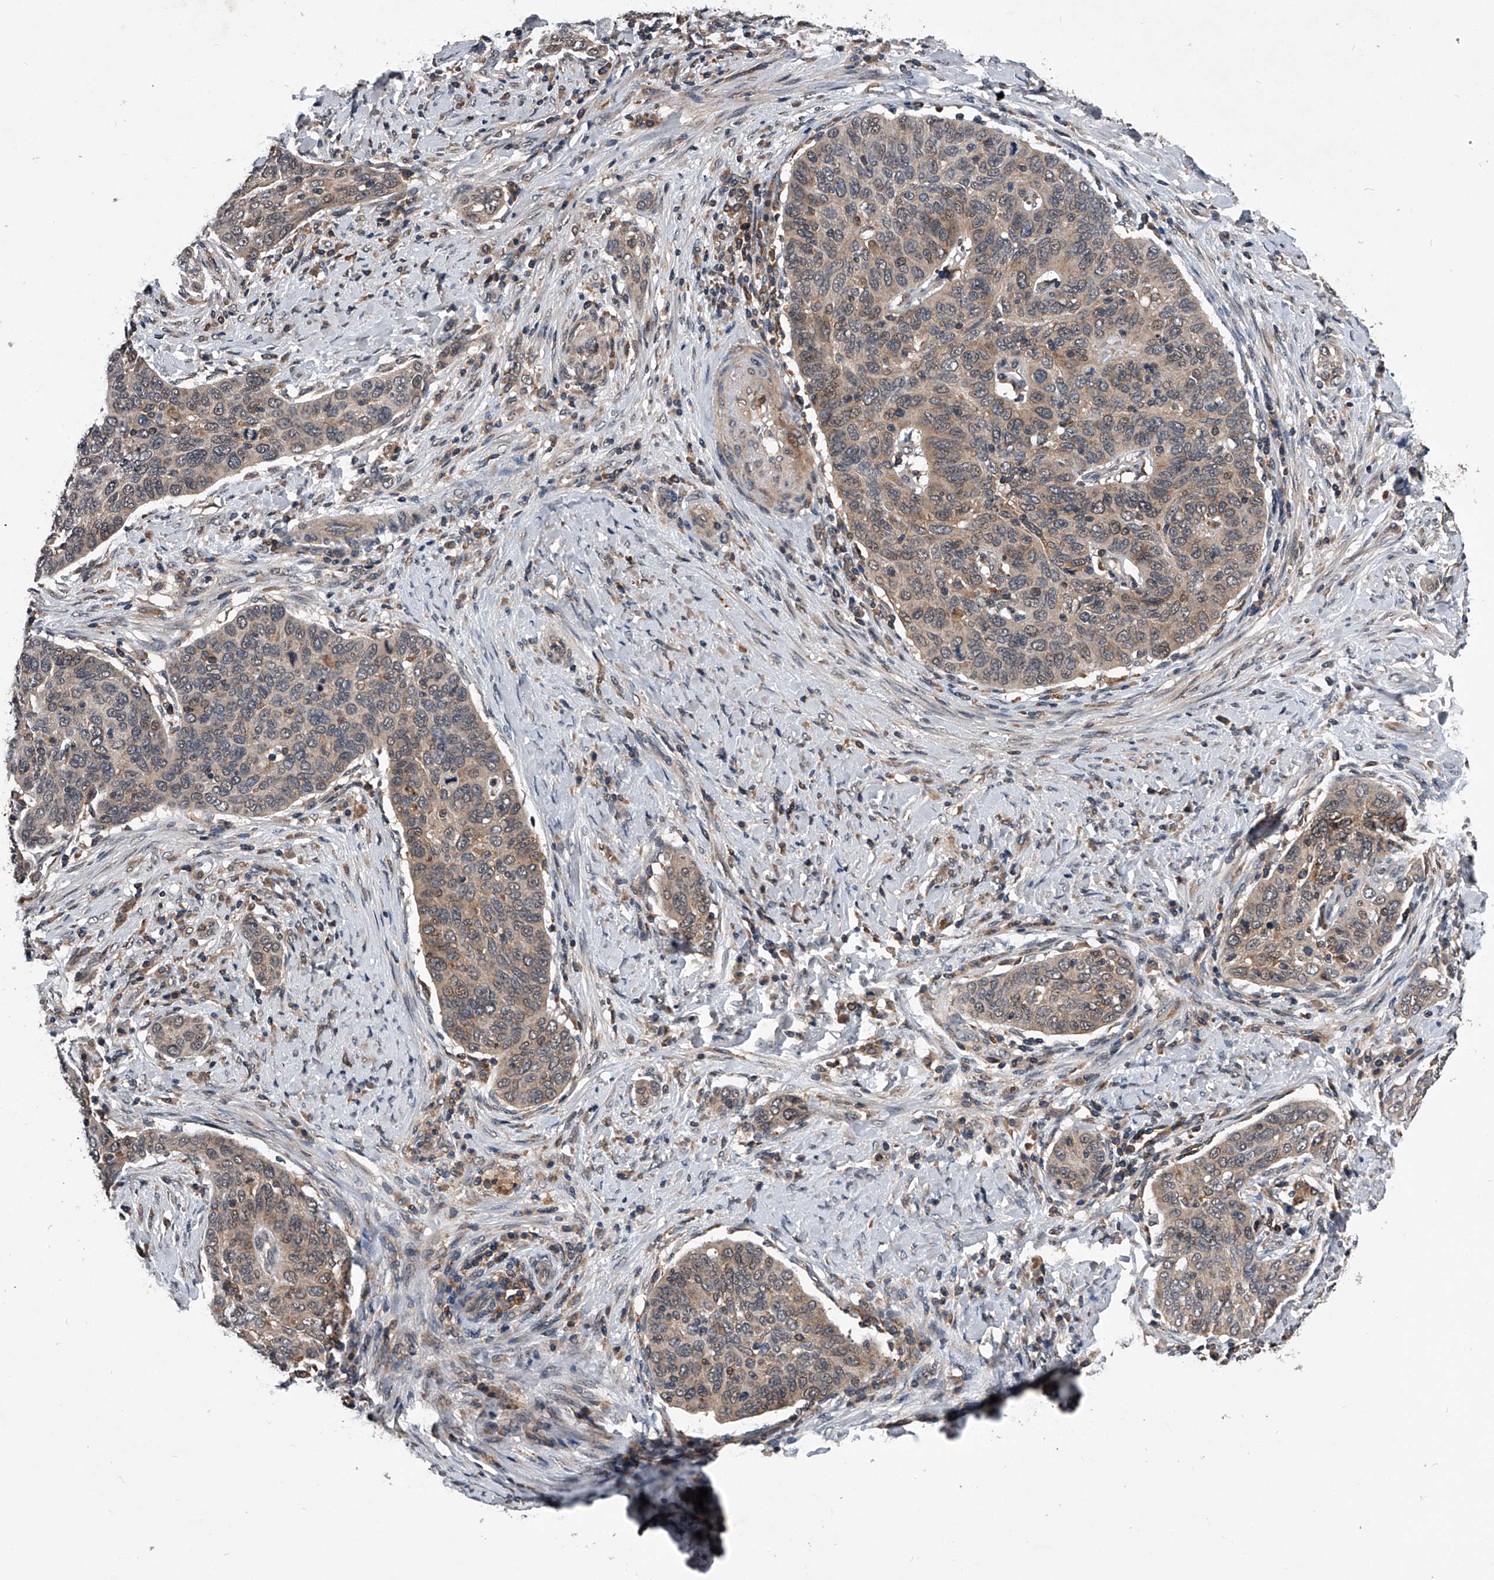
{"staining": {"intensity": "weak", "quantity": "<25%", "location": "cytoplasmic/membranous"}, "tissue": "cervical cancer", "cell_type": "Tumor cells", "image_type": "cancer", "snomed": [{"axis": "morphology", "description": "Squamous cell carcinoma, NOS"}, {"axis": "topography", "description": "Cervix"}], "caption": "Tumor cells show no significant positivity in cervical cancer.", "gene": "ZNF30", "patient": {"sex": "female", "age": 60}}